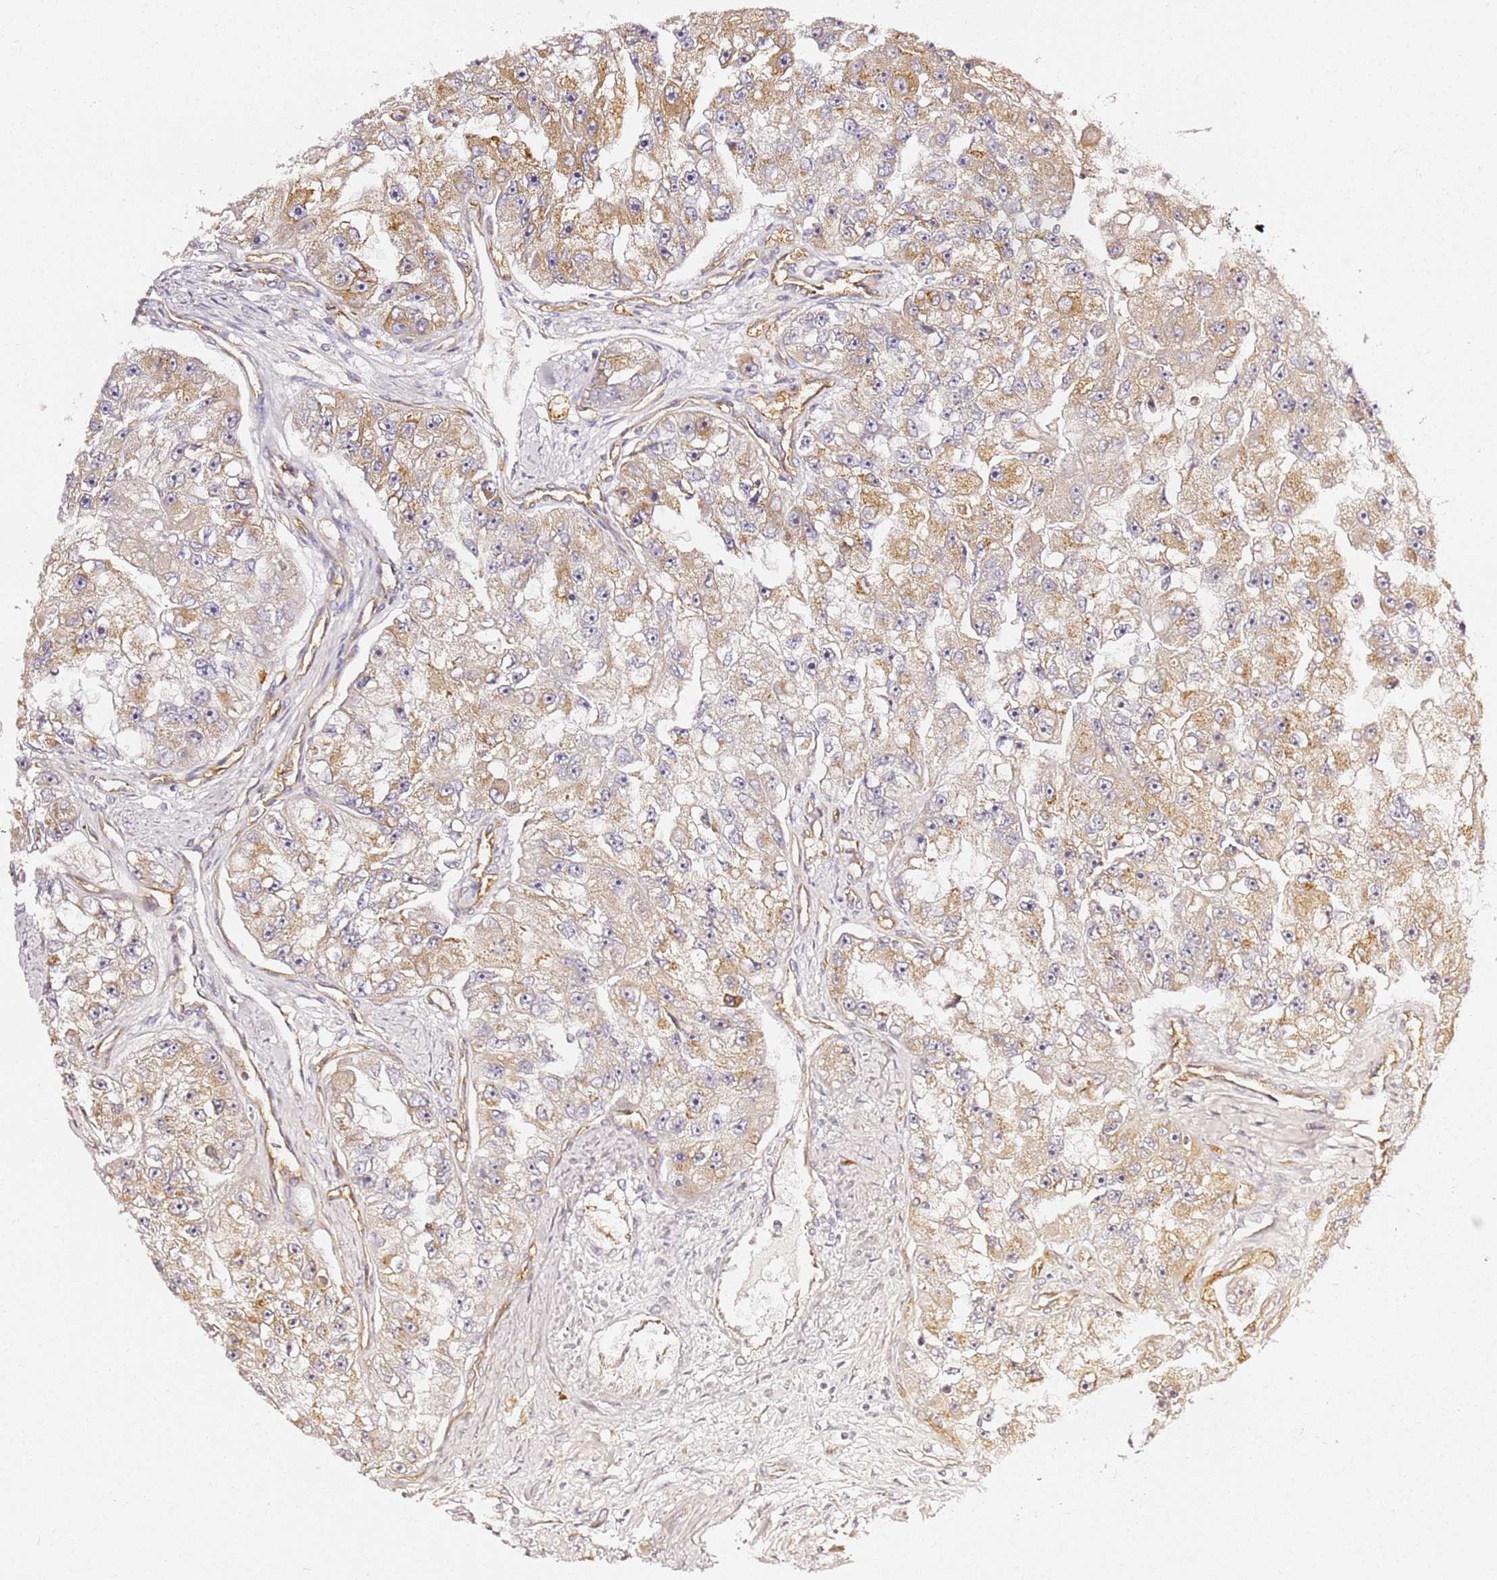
{"staining": {"intensity": "moderate", "quantity": "25%-75%", "location": "cytoplasmic/membranous"}, "tissue": "renal cancer", "cell_type": "Tumor cells", "image_type": "cancer", "snomed": [{"axis": "morphology", "description": "Adenocarcinoma, NOS"}, {"axis": "topography", "description": "Kidney"}], "caption": "Adenocarcinoma (renal) stained for a protein demonstrates moderate cytoplasmic/membranous positivity in tumor cells.", "gene": "KIF7", "patient": {"sex": "male", "age": 63}}